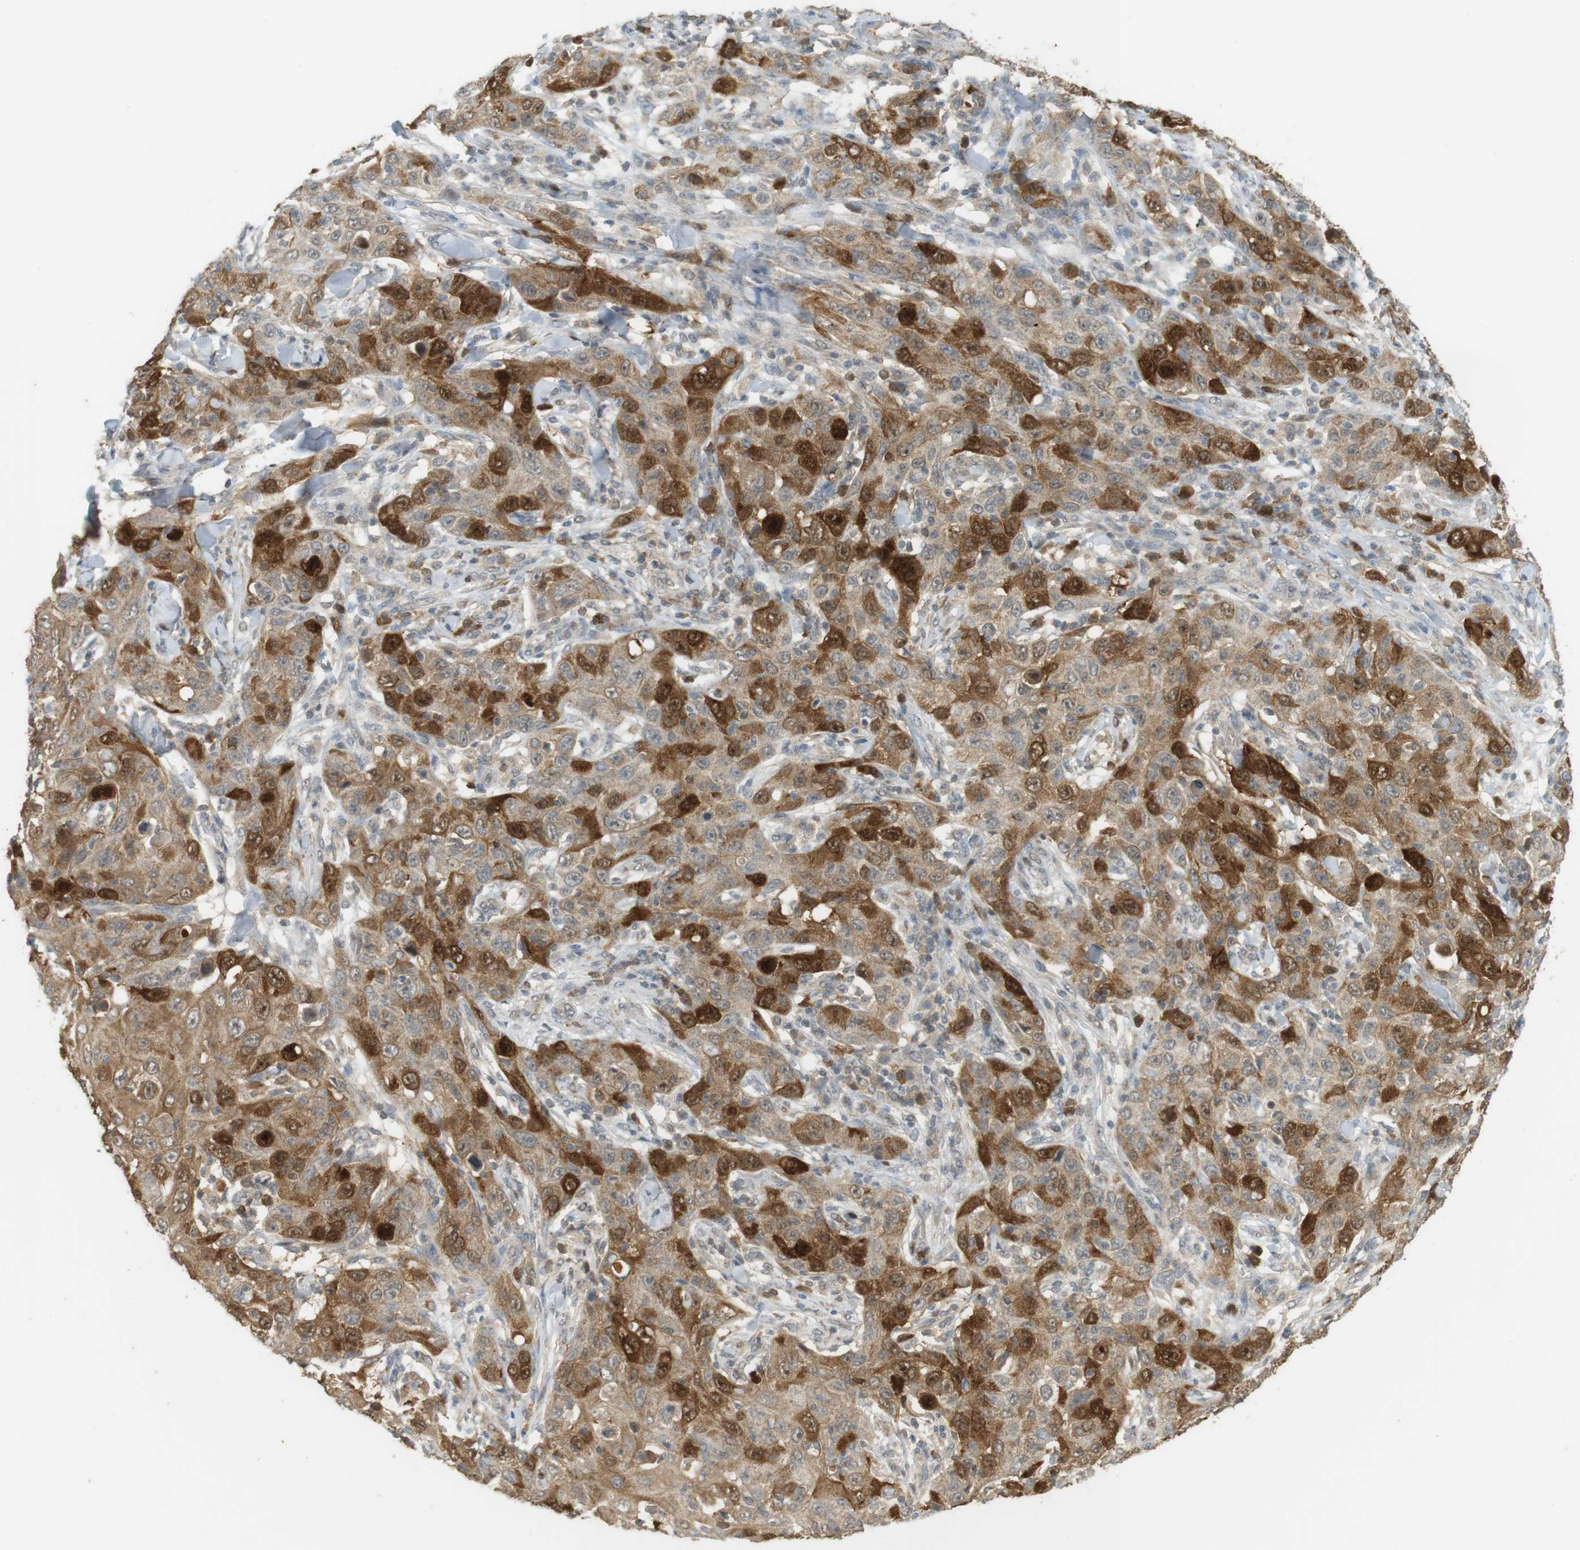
{"staining": {"intensity": "strong", "quantity": "25%-75%", "location": "cytoplasmic/membranous"}, "tissue": "skin cancer", "cell_type": "Tumor cells", "image_type": "cancer", "snomed": [{"axis": "morphology", "description": "Squamous cell carcinoma, NOS"}, {"axis": "topography", "description": "Skin"}], "caption": "IHC (DAB) staining of squamous cell carcinoma (skin) reveals strong cytoplasmic/membranous protein staining in approximately 25%-75% of tumor cells.", "gene": "TTK", "patient": {"sex": "female", "age": 88}}